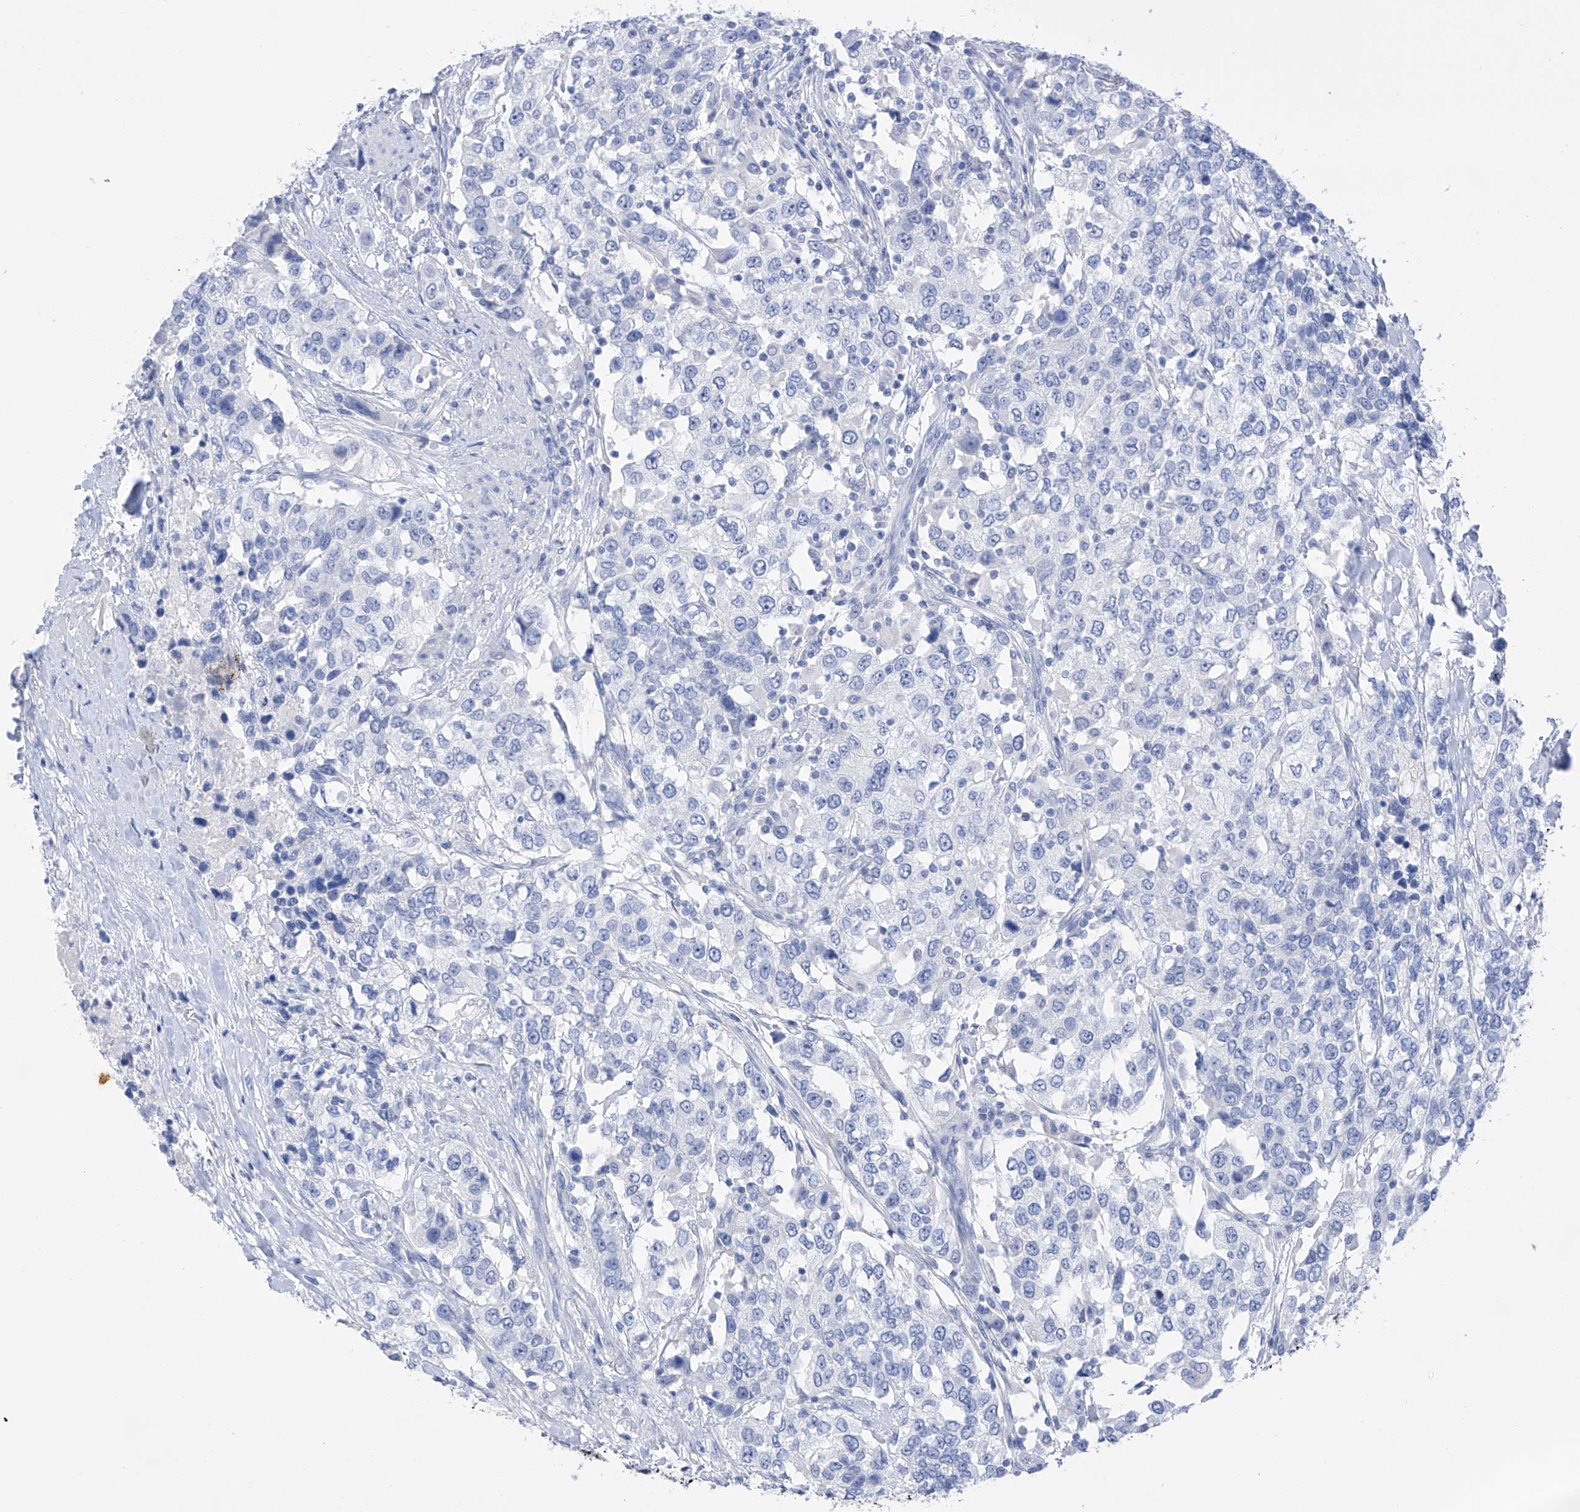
{"staining": {"intensity": "negative", "quantity": "none", "location": "none"}, "tissue": "urothelial cancer", "cell_type": "Tumor cells", "image_type": "cancer", "snomed": [{"axis": "morphology", "description": "Urothelial carcinoma, High grade"}, {"axis": "topography", "description": "Urinary bladder"}], "caption": "Urothelial cancer was stained to show a protein in brown. There is no significant staining in tumor cells.", "gene": "FLG", "patient": {"sex": "female", "age": 80}}